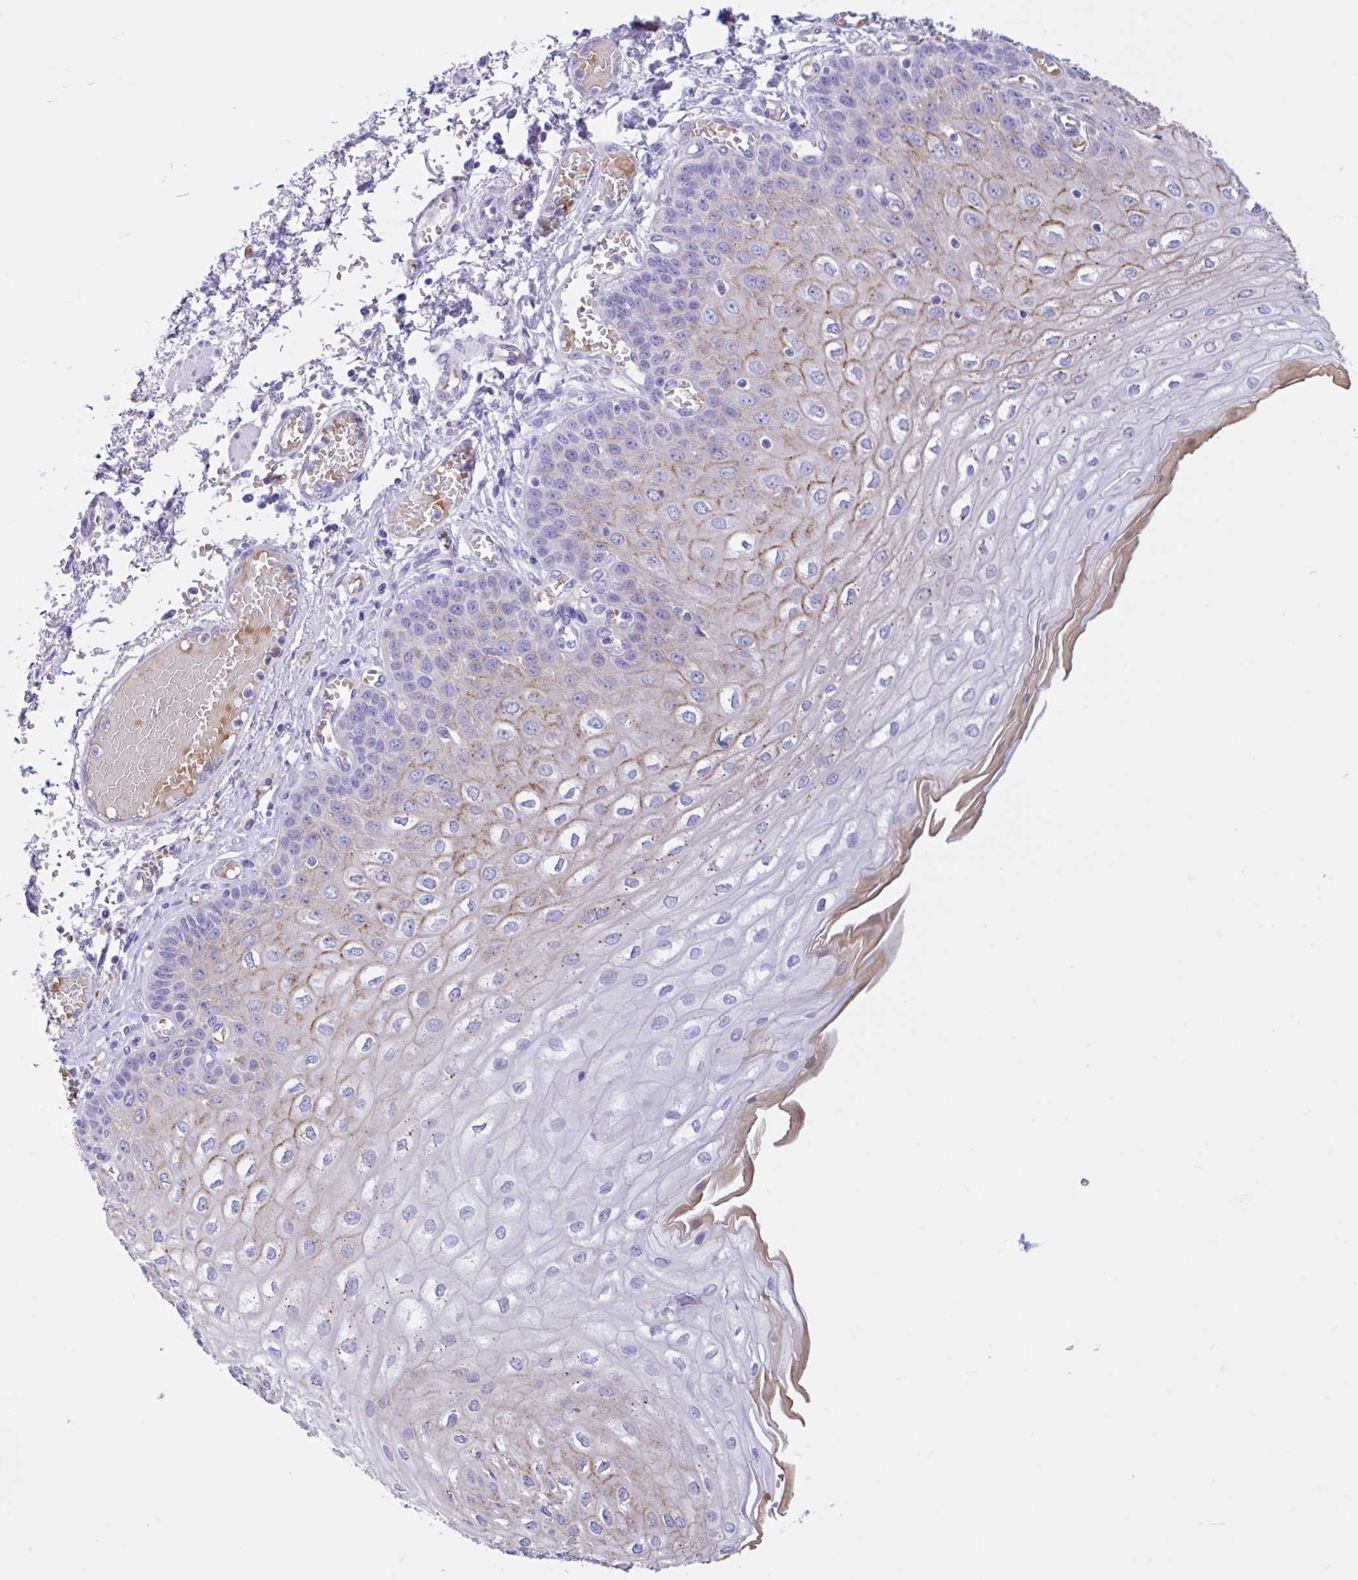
{"staining": {"intensity": "moderate", "quantity": "<25%", "location": "cytoplasmic/membranous"}, "tissue": "esophagus", "cell_type": "Squamous epithelial cells", "image_type": "normal", "snomed": [{"axis": "morphology", "description": "Normal tissue, NOS"}, {"axis": "morphology", "description": "Adenocarcinoma, NOS"}, {"axis": "topography", "description": "Esophagus"}], "caption": "This photomicrograph reveals unremarkable esophagus stained with immunohistochemistry to label a protein in brown. The cytoplasmic/membranous of squamous epithelial cells show moderate positivity for the protein. Nuclei are counter-stained blue.", "gene": "TMEM79", "patient": {"sex": "male", "age": 81}}